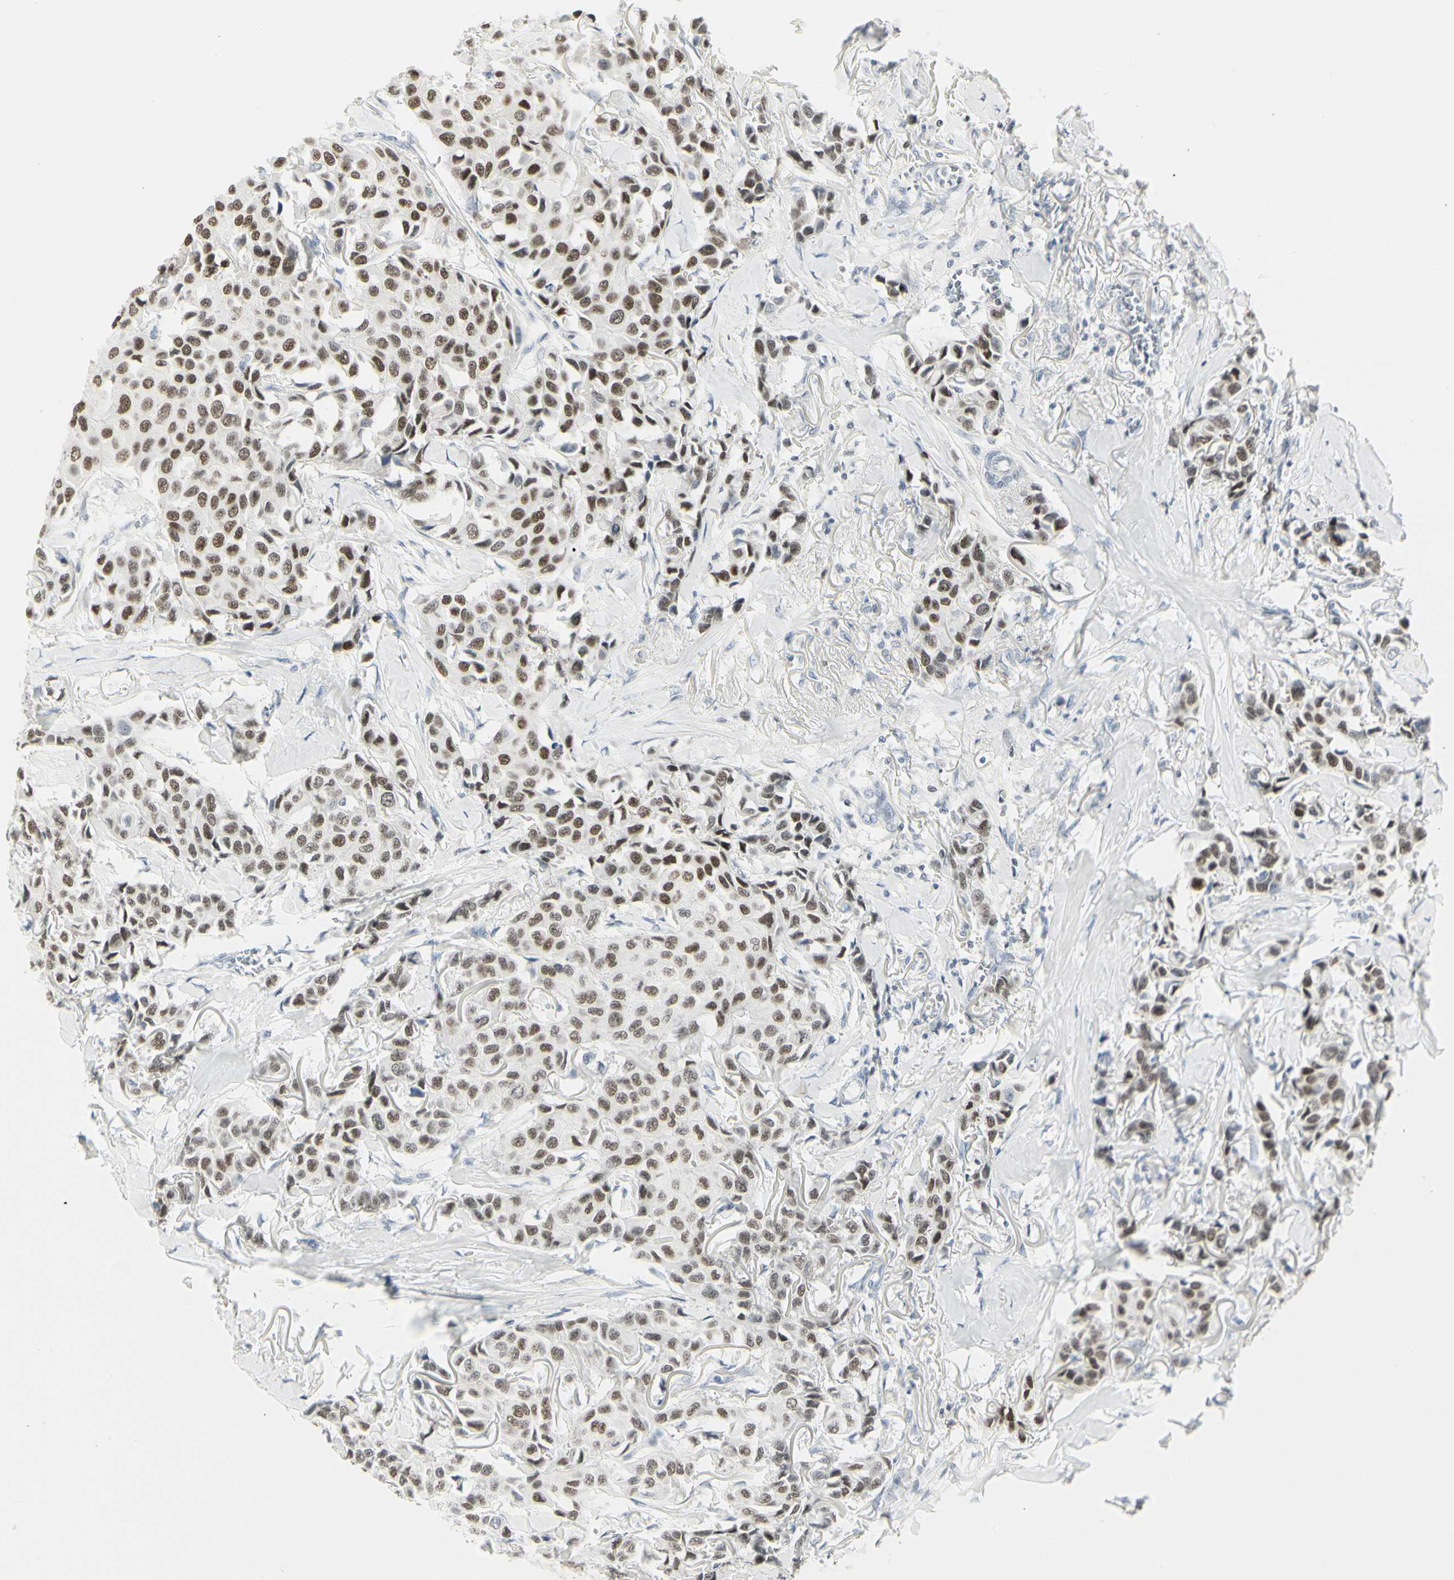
{"staining": {"intensity": "strong", "quantity": ">75%", "location": "nuclear"}, "tissue": "breast cancer", "cell_type": "Tumor cells", "image_type": "cancer", "snomed": [{"axis": "morphology", "description": "Duct carcinoma"}, {"axis": "topography", "description": "Breast"}], "caption": "An image showing strong nuclear positivity in about >75% of tumor cells in breast cancer, as visualized by brown immunohistochemical staining.", "gene": "ZBTB7B", "patient": {"sex": "female", "age": 80}}